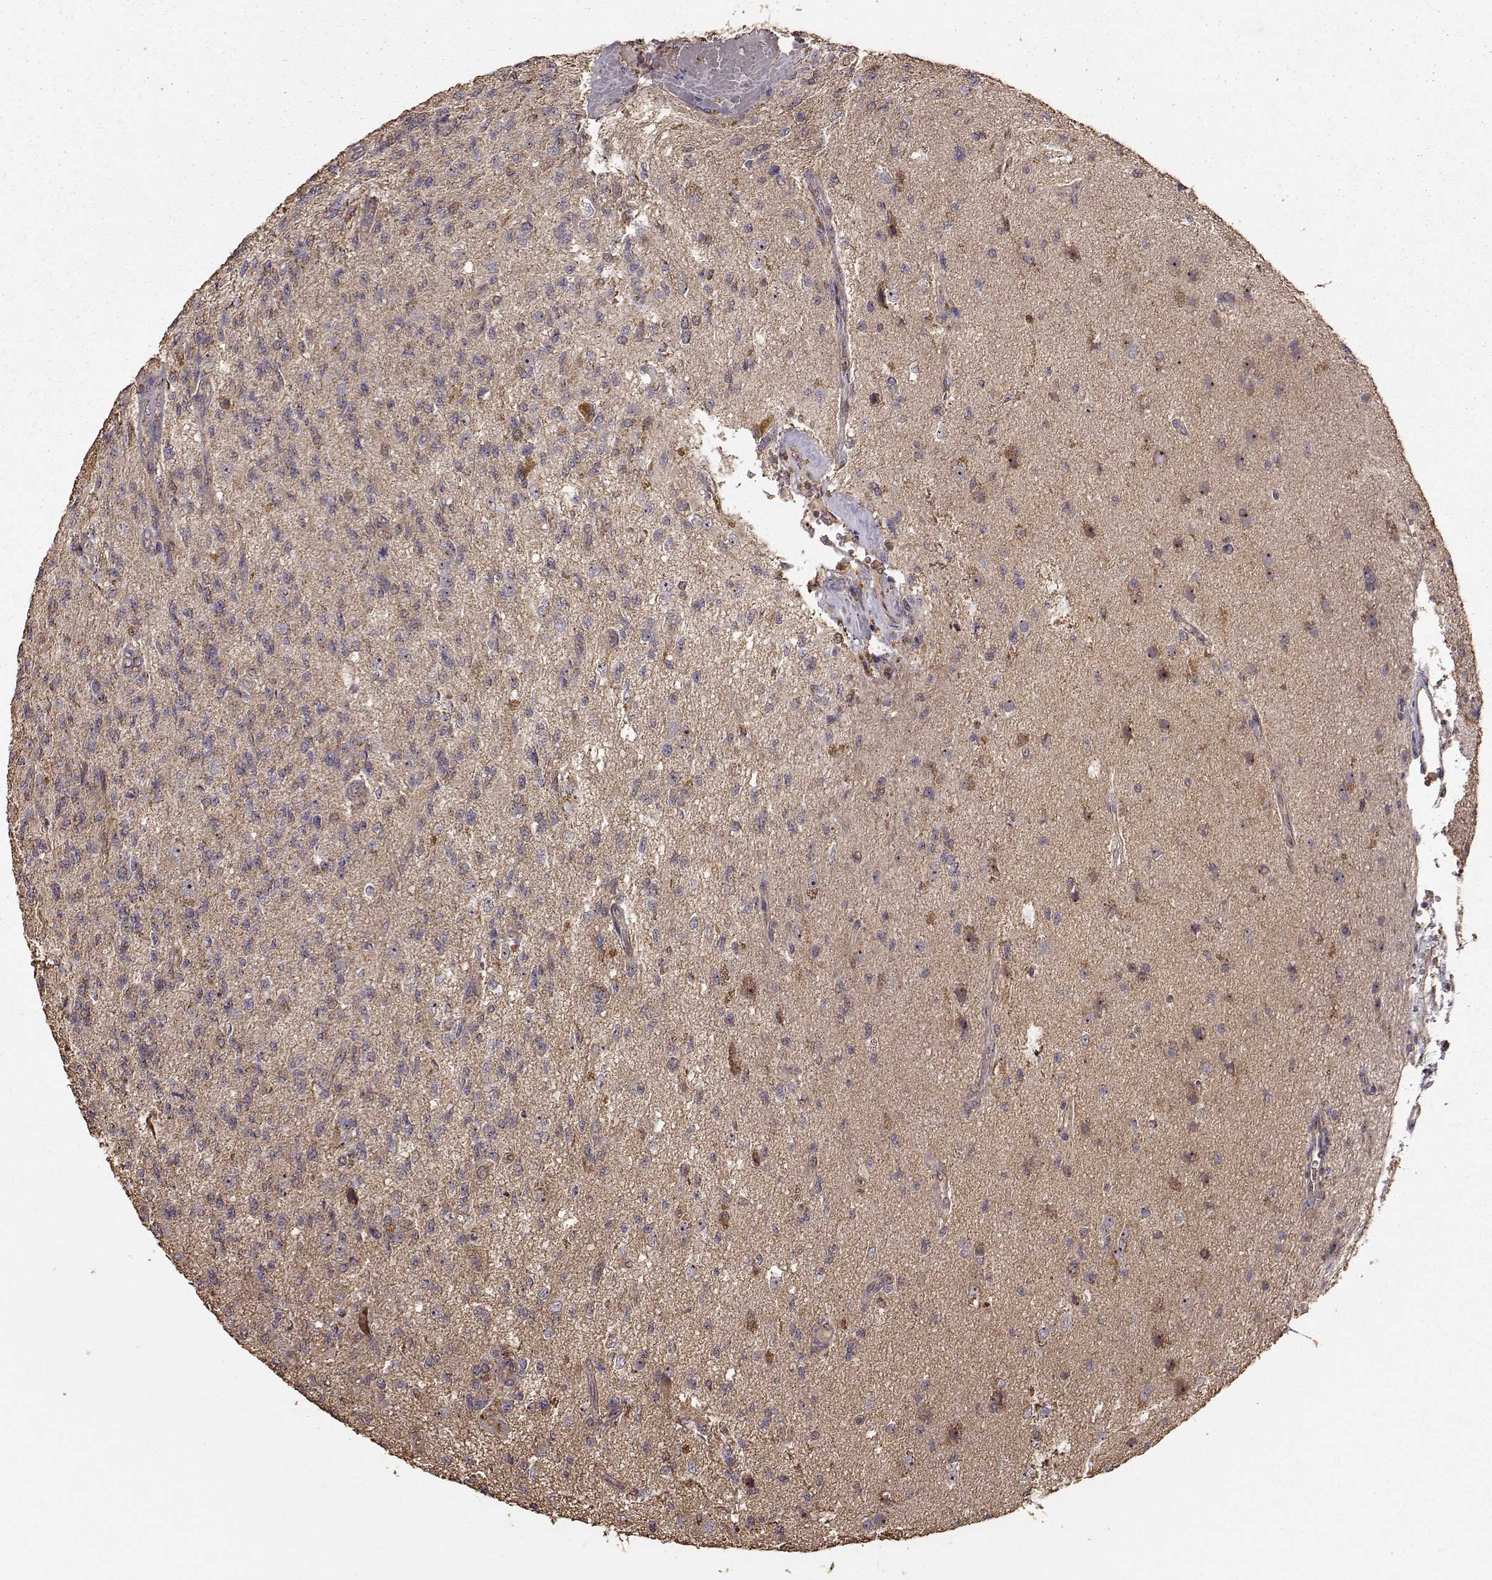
{"staining": {"intensity": "weak", "quantity": "25%-75%", "location": "cytoplasmic/membranous"}, "tissue": "glioma", "cell_type": "Tumor cells", "image_type": "cancer", "snomed": [{"axis": "morphology", "description": "Glioma, malignant, High grade"}, {"axis": "topography", "description": "Brain"}], "caption": "Approximately 25%-75% of tumor cells in human high-grade glioma (malignant) demonstrate weak cytoplasmic/membranous protein positivity as visualized by brown immunohistochemical staining.", "gene": "PTGES2", "patient": {"sex": "male", "age": 56}}